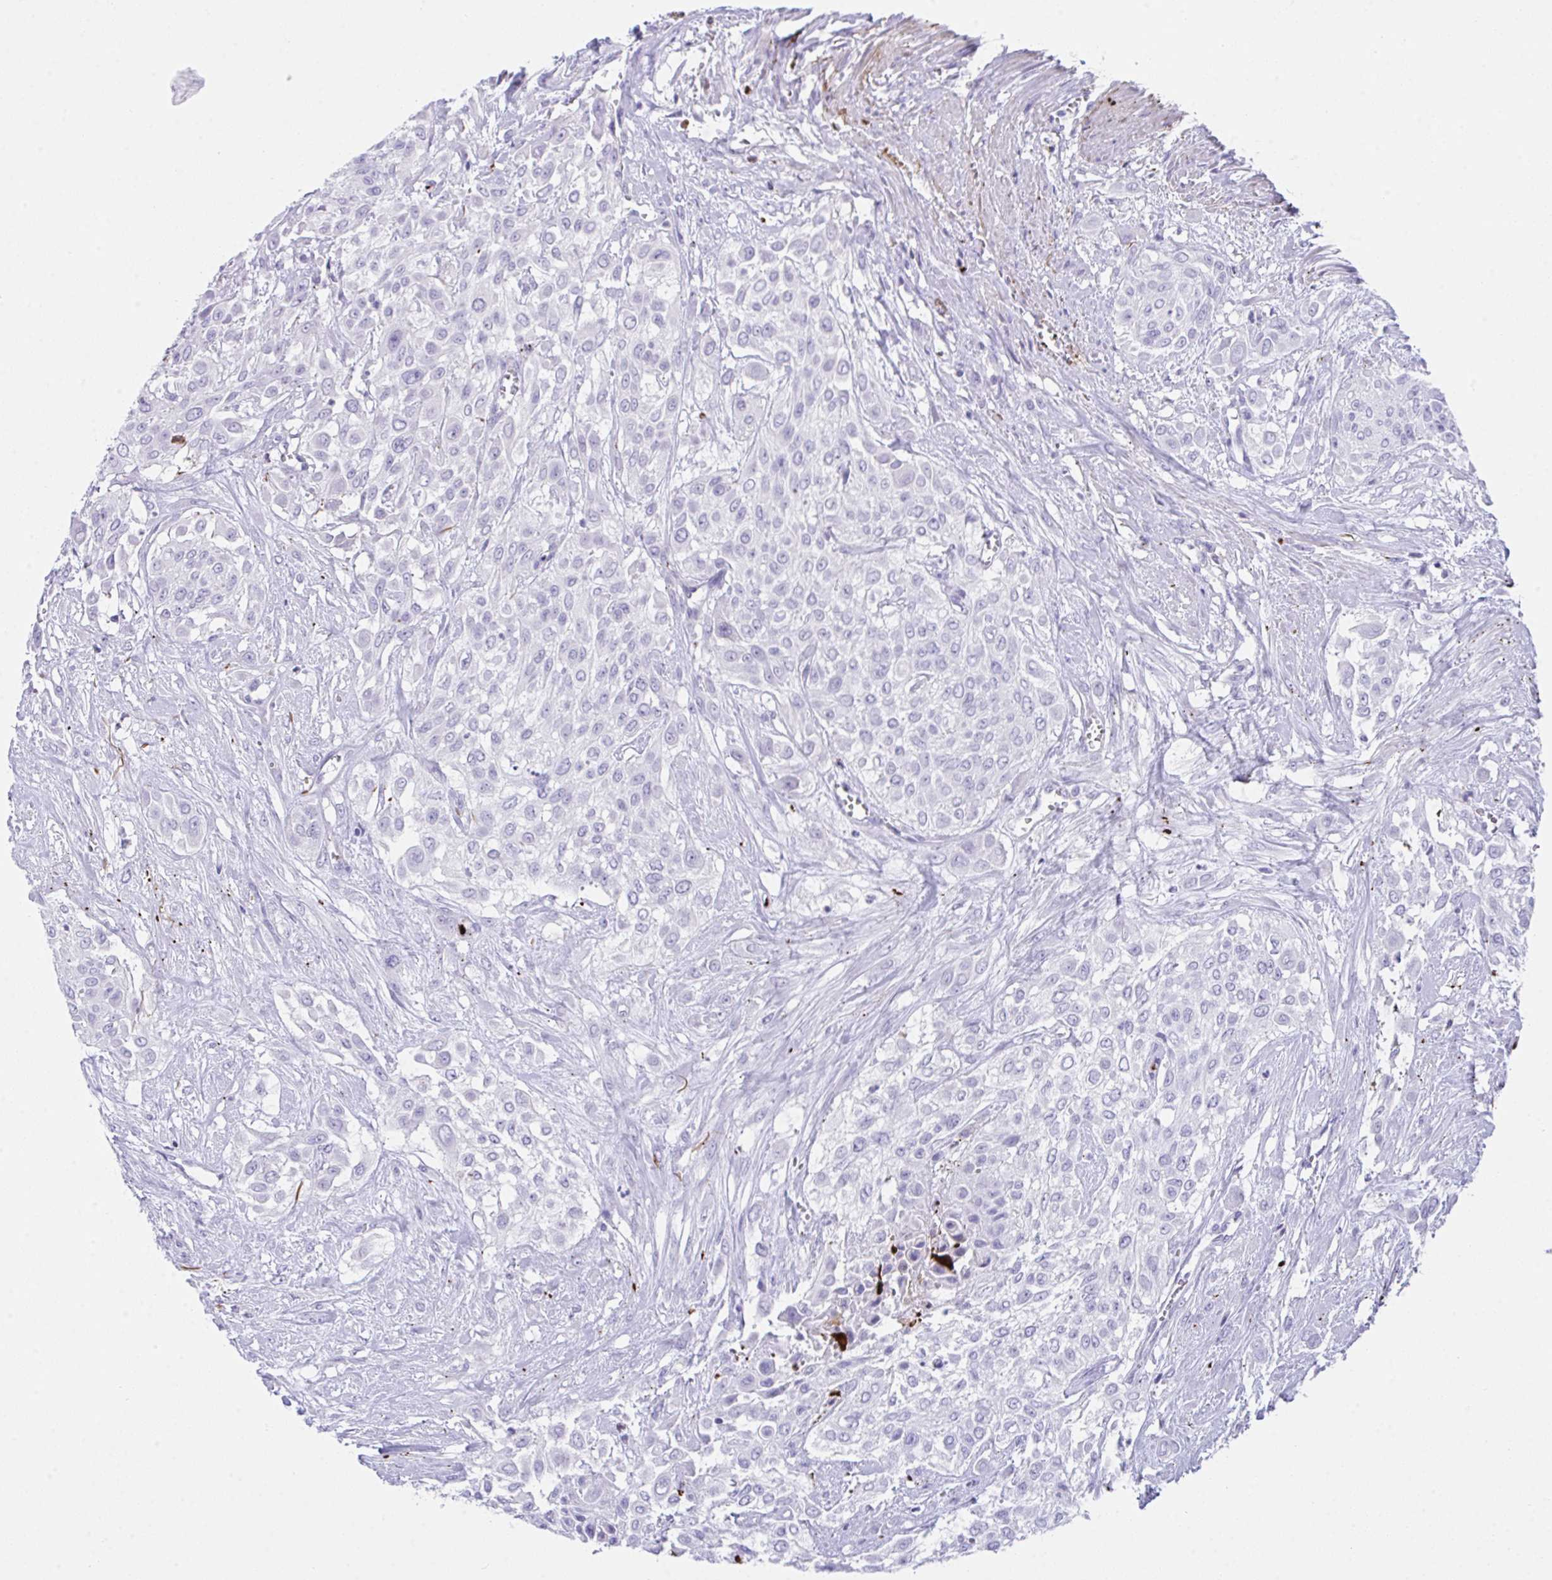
{"staining": {"intensity": "negative", "quantity": "none", "location": "none"}, "tissue": "urothelial cancer", "cell_type": "Tumor cells", "image_type": "cancer", "snomed": [{"axis": "morphology", "description": "Urothelial carcinoma, High grade"}, {"axis": "topography", "description": "Urinary bladder"}], "caption": "Immunohistochemical staining of human urothelial carcinoma (high-grade) reveals no significant positivity in tumor cells.", "gene": "KMT2E", "patient": {"sex": "male", "age": 57}}